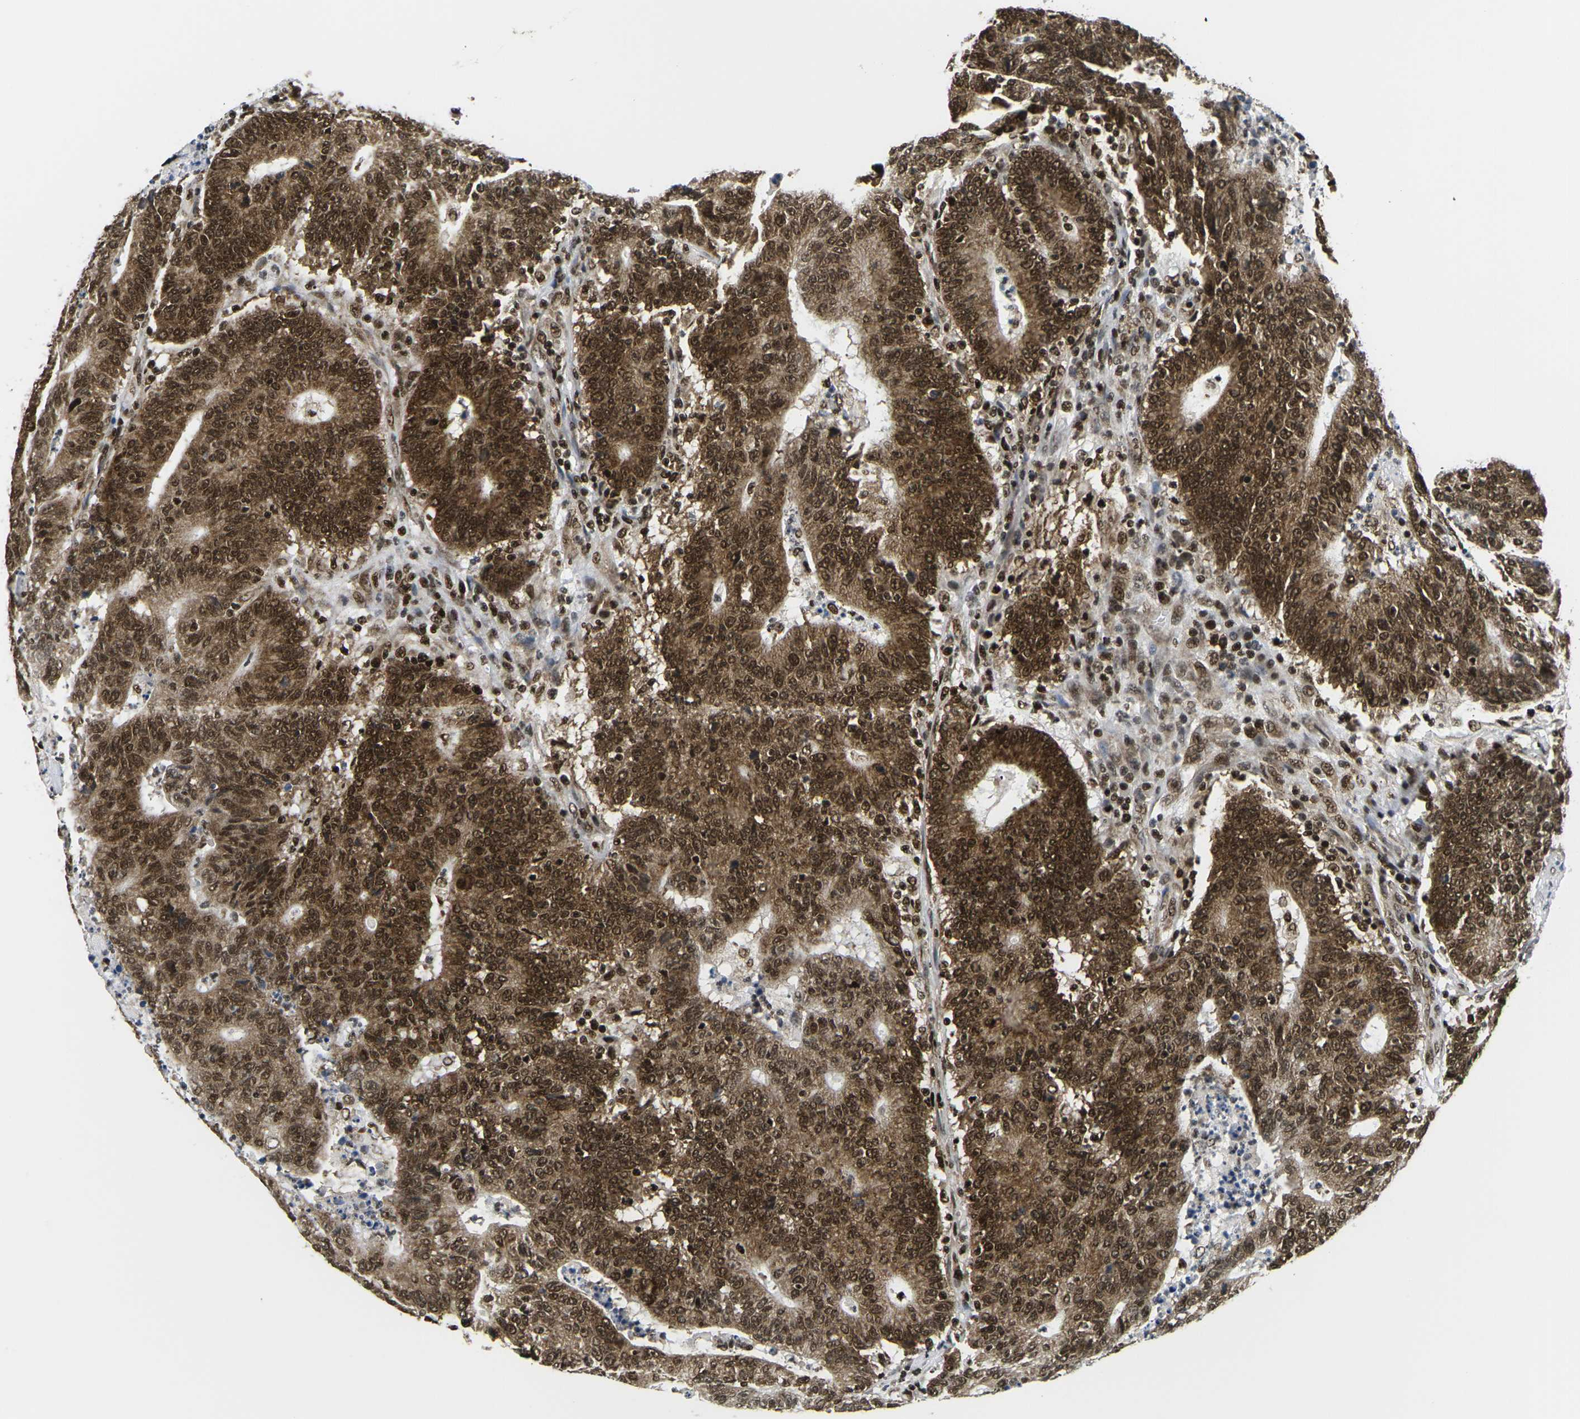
{"staining": {"intensity": "strong", "quantity": ">75%", "location": "cytoplasmic/membranous,nuclear"}, "tissue": "colorectal cancer", "cell_type": "Tumor cells", "image_type": "cancer", "snomed": [{"axis": "morphology", "description": "Normal tissue, NOS"}, {"axis": "morphology", "description": "Adenocarcinoma, NOS"}, {"axis": "topography", "description": "Colon"}], "caption": "Strong cytoplasmic/membranous and nuclear expression for a protein is seen in about >75% of tumor cells of adenocarcinoma (colorectal) using immunohistochemistry (IHC).", "gene": "CELF1", "patient": {"sex": "female", "age": 75}}